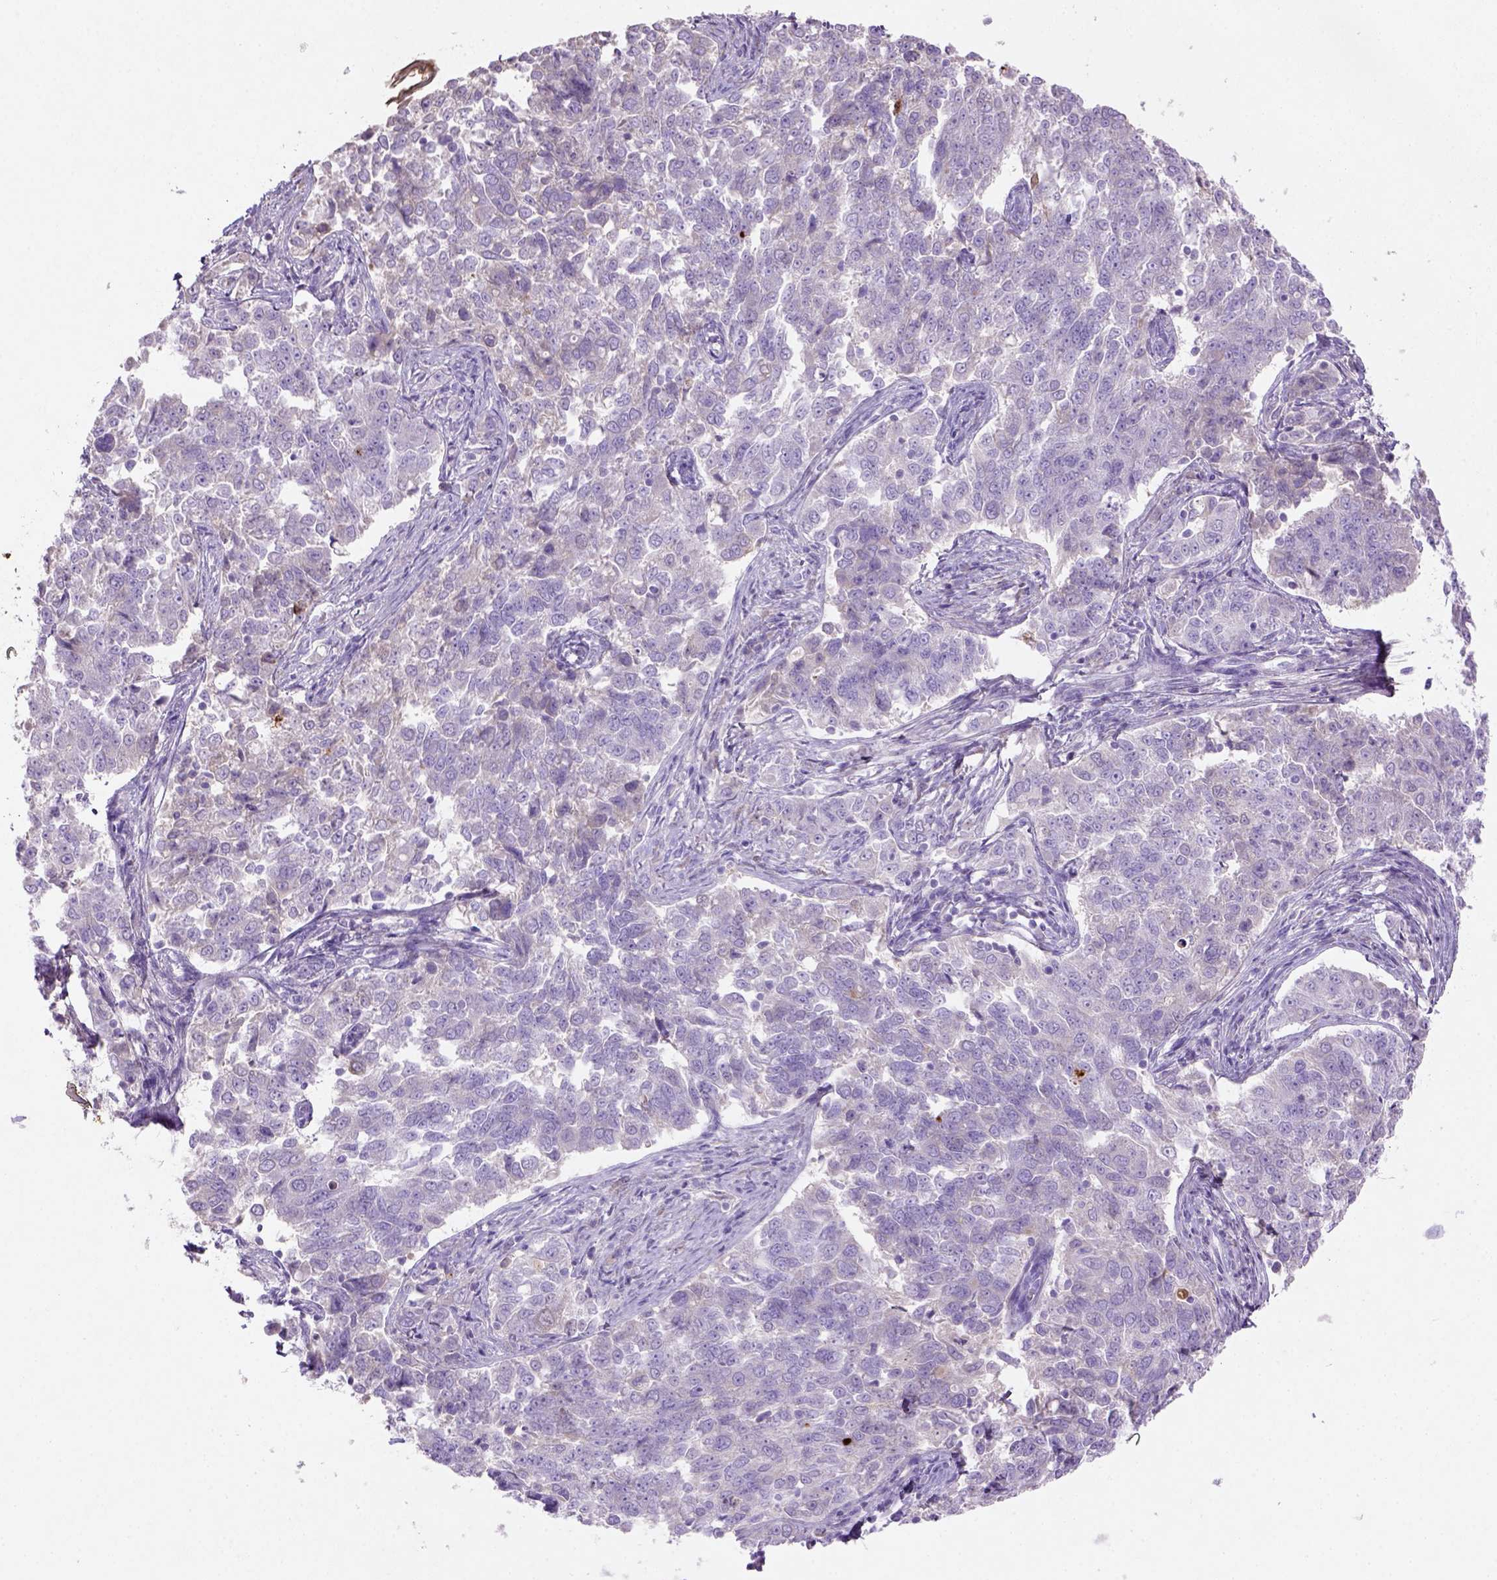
{"staining": {"intensity": "negative", "quantity": "none", "location": "none"}, "tissue": "endometrial cancer", "cell_type": "Tumor cells", "image_type": "cancer", "snomed": [{"axis": "morphology", "description": "Adenocarcinoma, NOS"}, {"axis": "topography", "description": "Endometrium"}], "caption": "The micrograph displays no significant staining in tumor cells of endometrial cancer (adenocarcinoma). (DAB (3,3'-diaminobenzidine) immunohistochemistry with hematoxylin counter stain).", "gene": "NUDT2", "patient": {"sex": "female", "age": 43}}